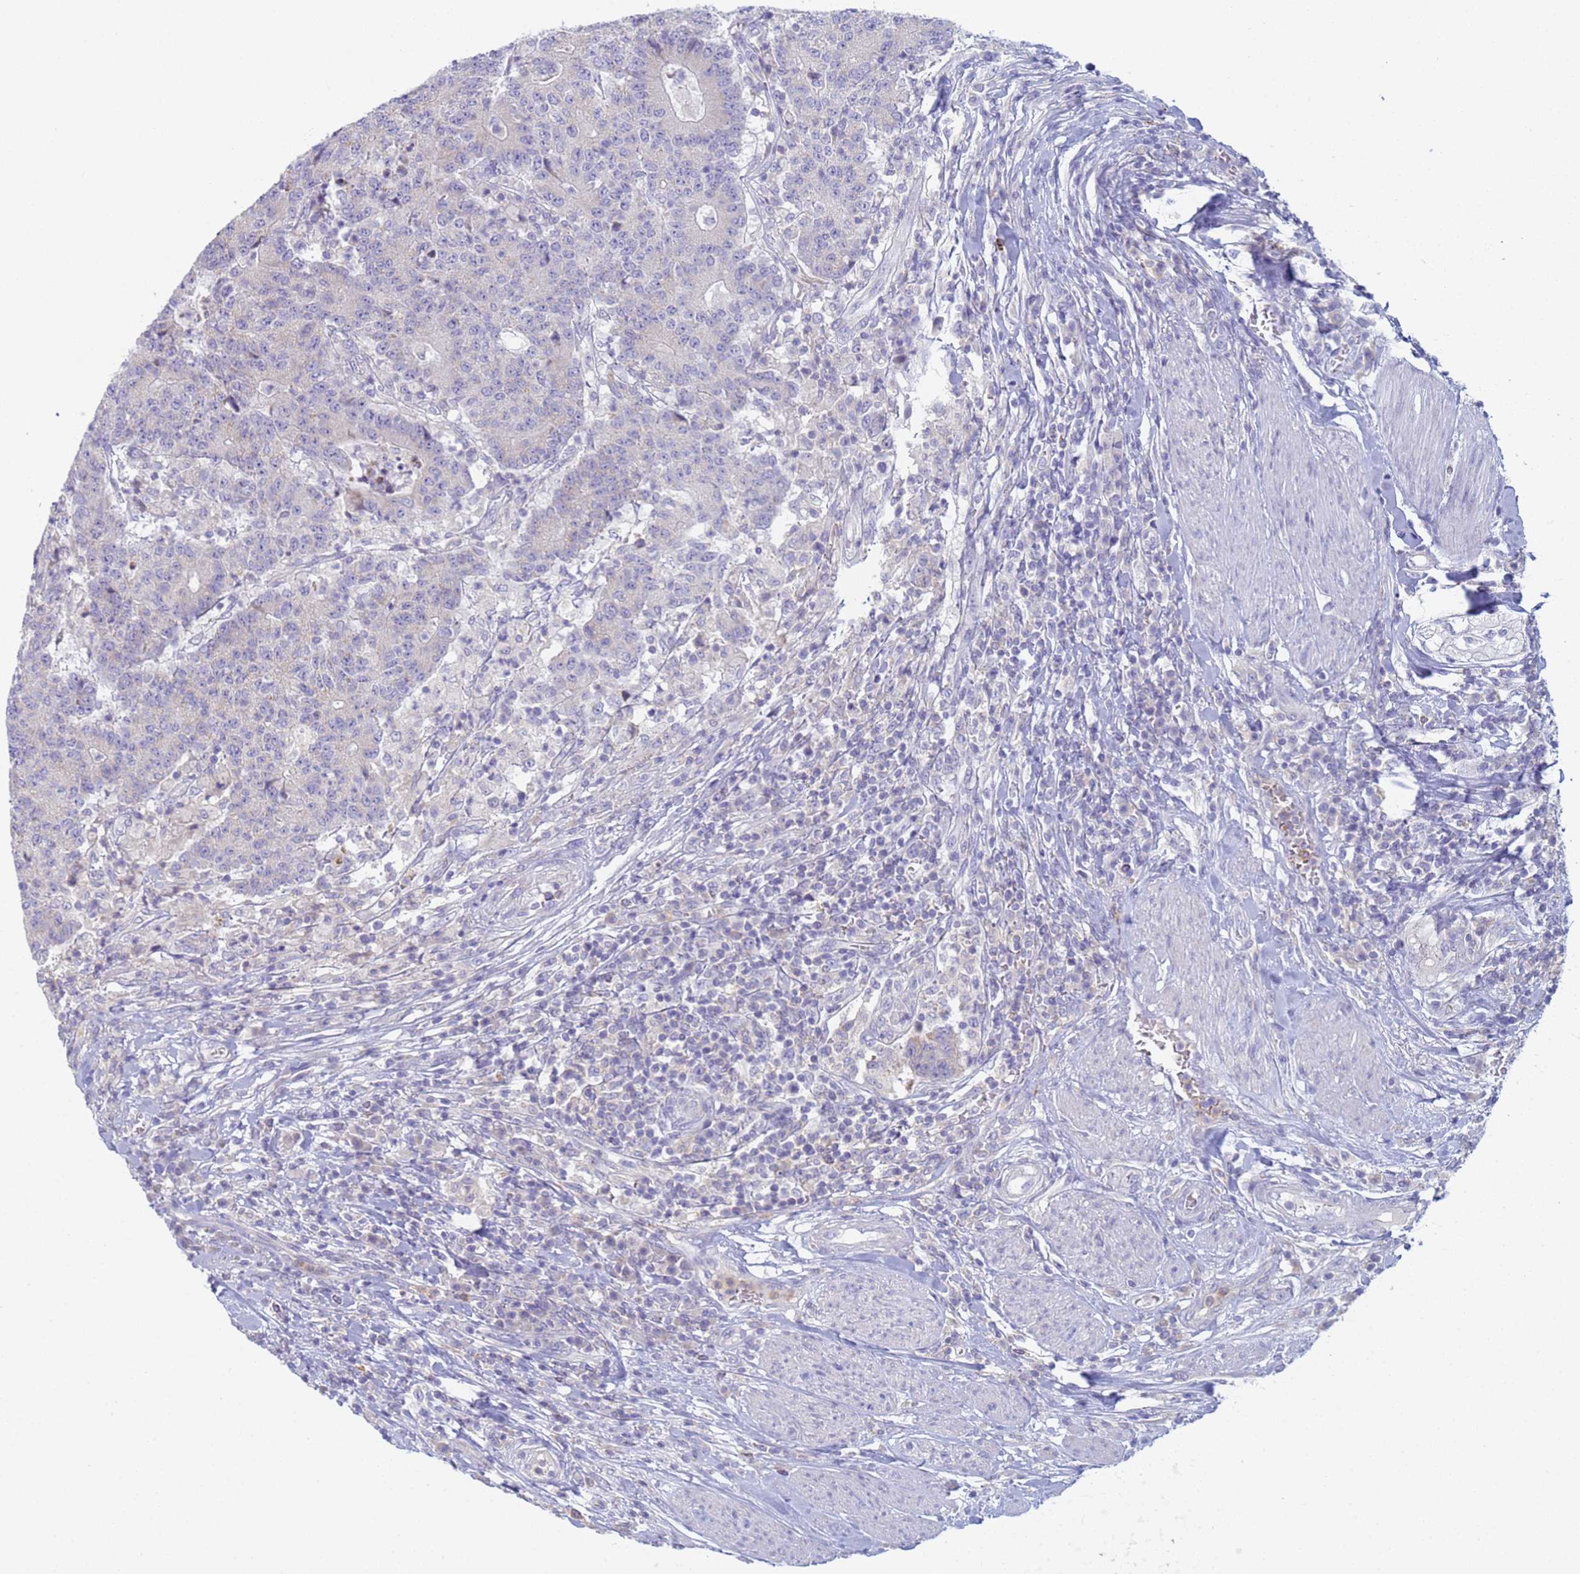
{"staining": {"intensity": "negative", "quantity": "none", "location": "none"}, "tissue": "colorectal cancer", "cell_type": "Tumor cells", "image_type": "cancer", "snomed": [{"axis": "morphology", "description": "Adenocarcinoma, NOS"}, {"axis": "topography", "description": "Colon"}], "caption": "High magnification brightfield microscopy of colorectal cancer stained with DAB (3,3'-diaminobenzidine) (brown) and counterstained with hematoxylin (blue): tumor cells show no significant positivity.", "gene": "CR1", "patient": {"sex": "female", "age": 75}}